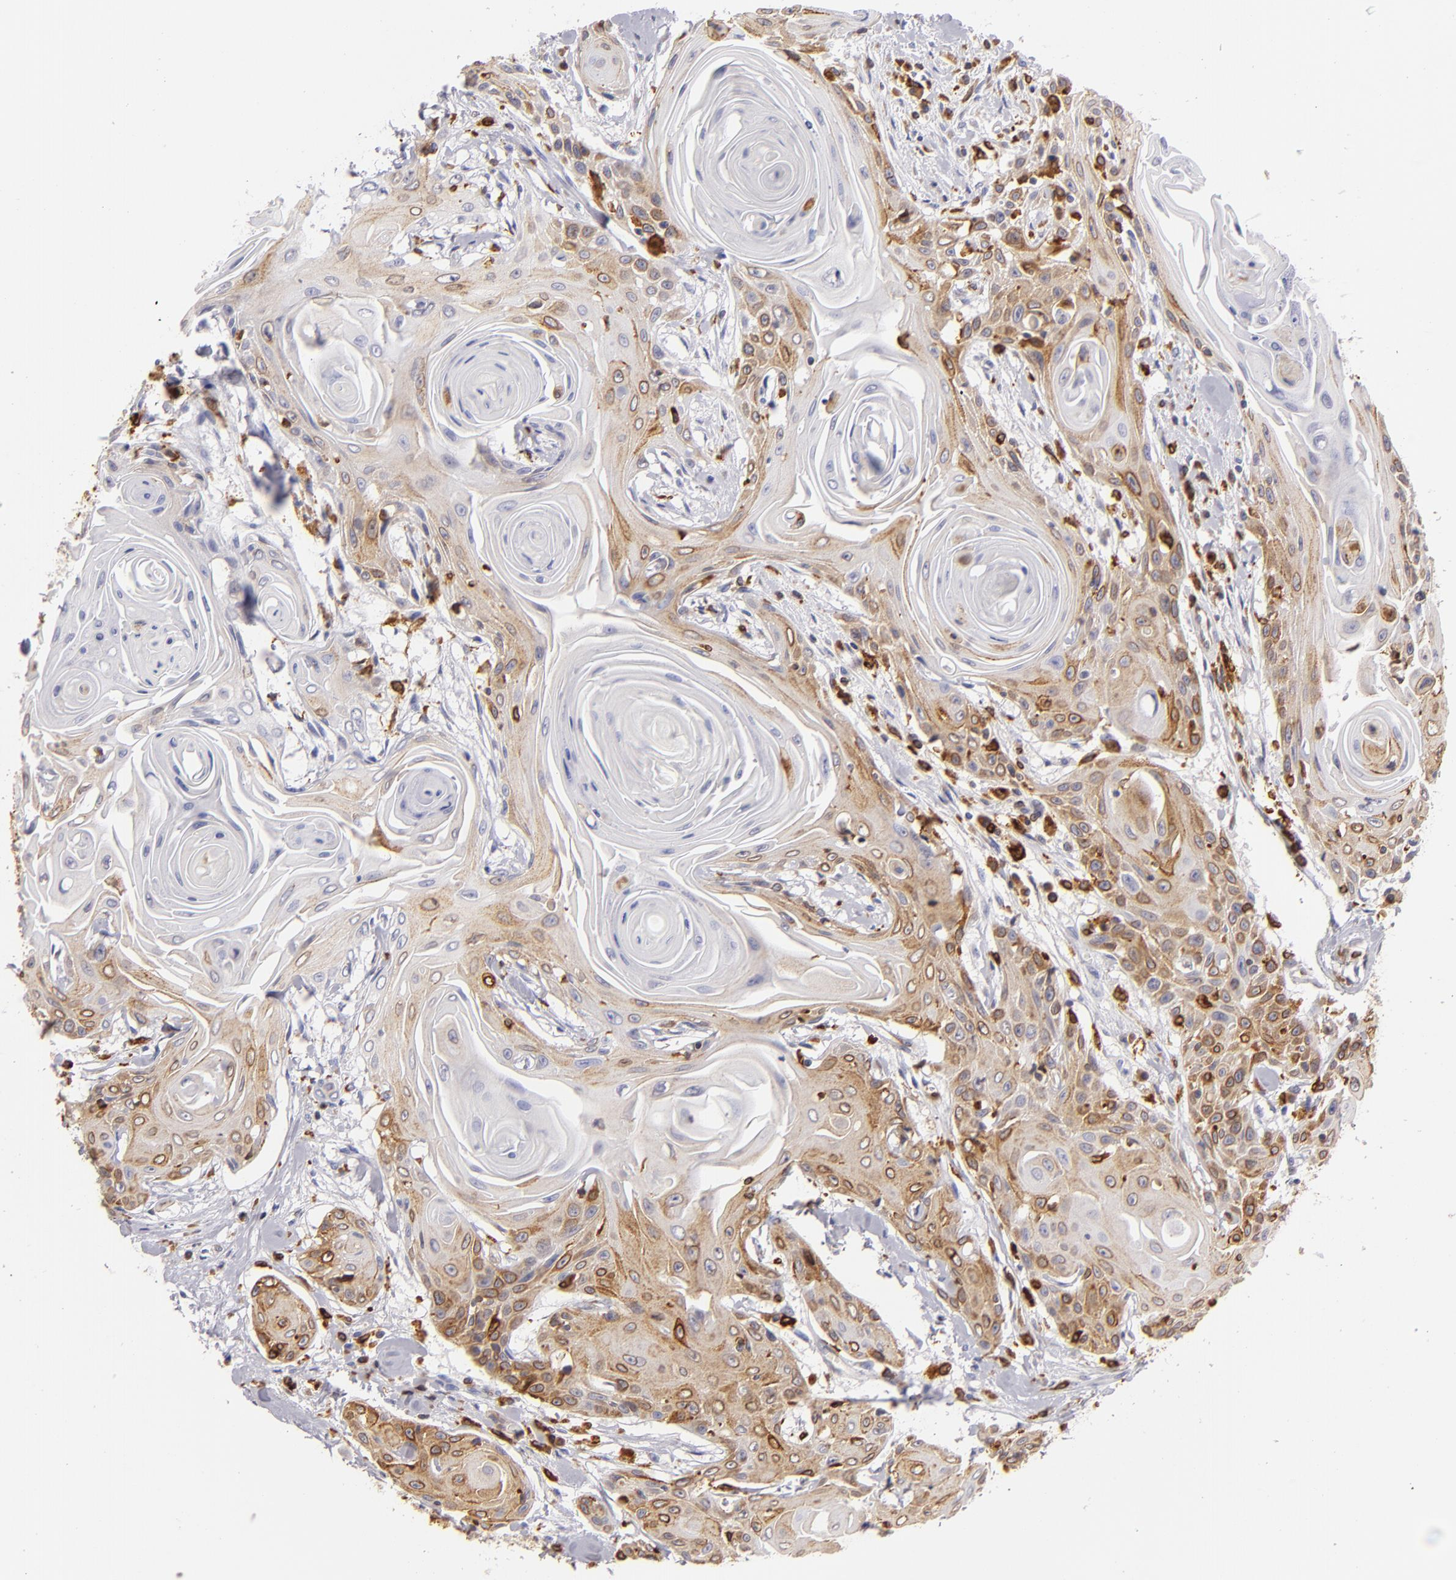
{"staining": {"intensity": "moderate", "quantity": ">75%", "location": "cytoplasmic/membranous"}, "tissue": "head and neck cancer", "cell_type": "Tumor cells", "image_type": "cancer", "snomed": [{"axis": "morphology", "description": "Squamous cell carcinoma, NOS"}, {"axis": "morphology", "description": "Squamous cell carcinoma, metastatic, NOS"}, {"axis": "topography", "description": "Lymph node"}, {"axis": "topography", "description": "Salivary gland"}, {"axis": "topography", "description": "Head-Neck"}], "caption": "Immunohistochemistry histopathology image of neoplastic tissue: human metastatic squamous cell carcinoma (head and neck) stained using IHC exhibits medium levels of moderate protein expression localized specifically in the cytoplasmic/membranous of tumor cells, appearing as a cytoplasmic/membranous brown color.", "gene": "CD74", "patient": {"sex": "female", "age": 74}}